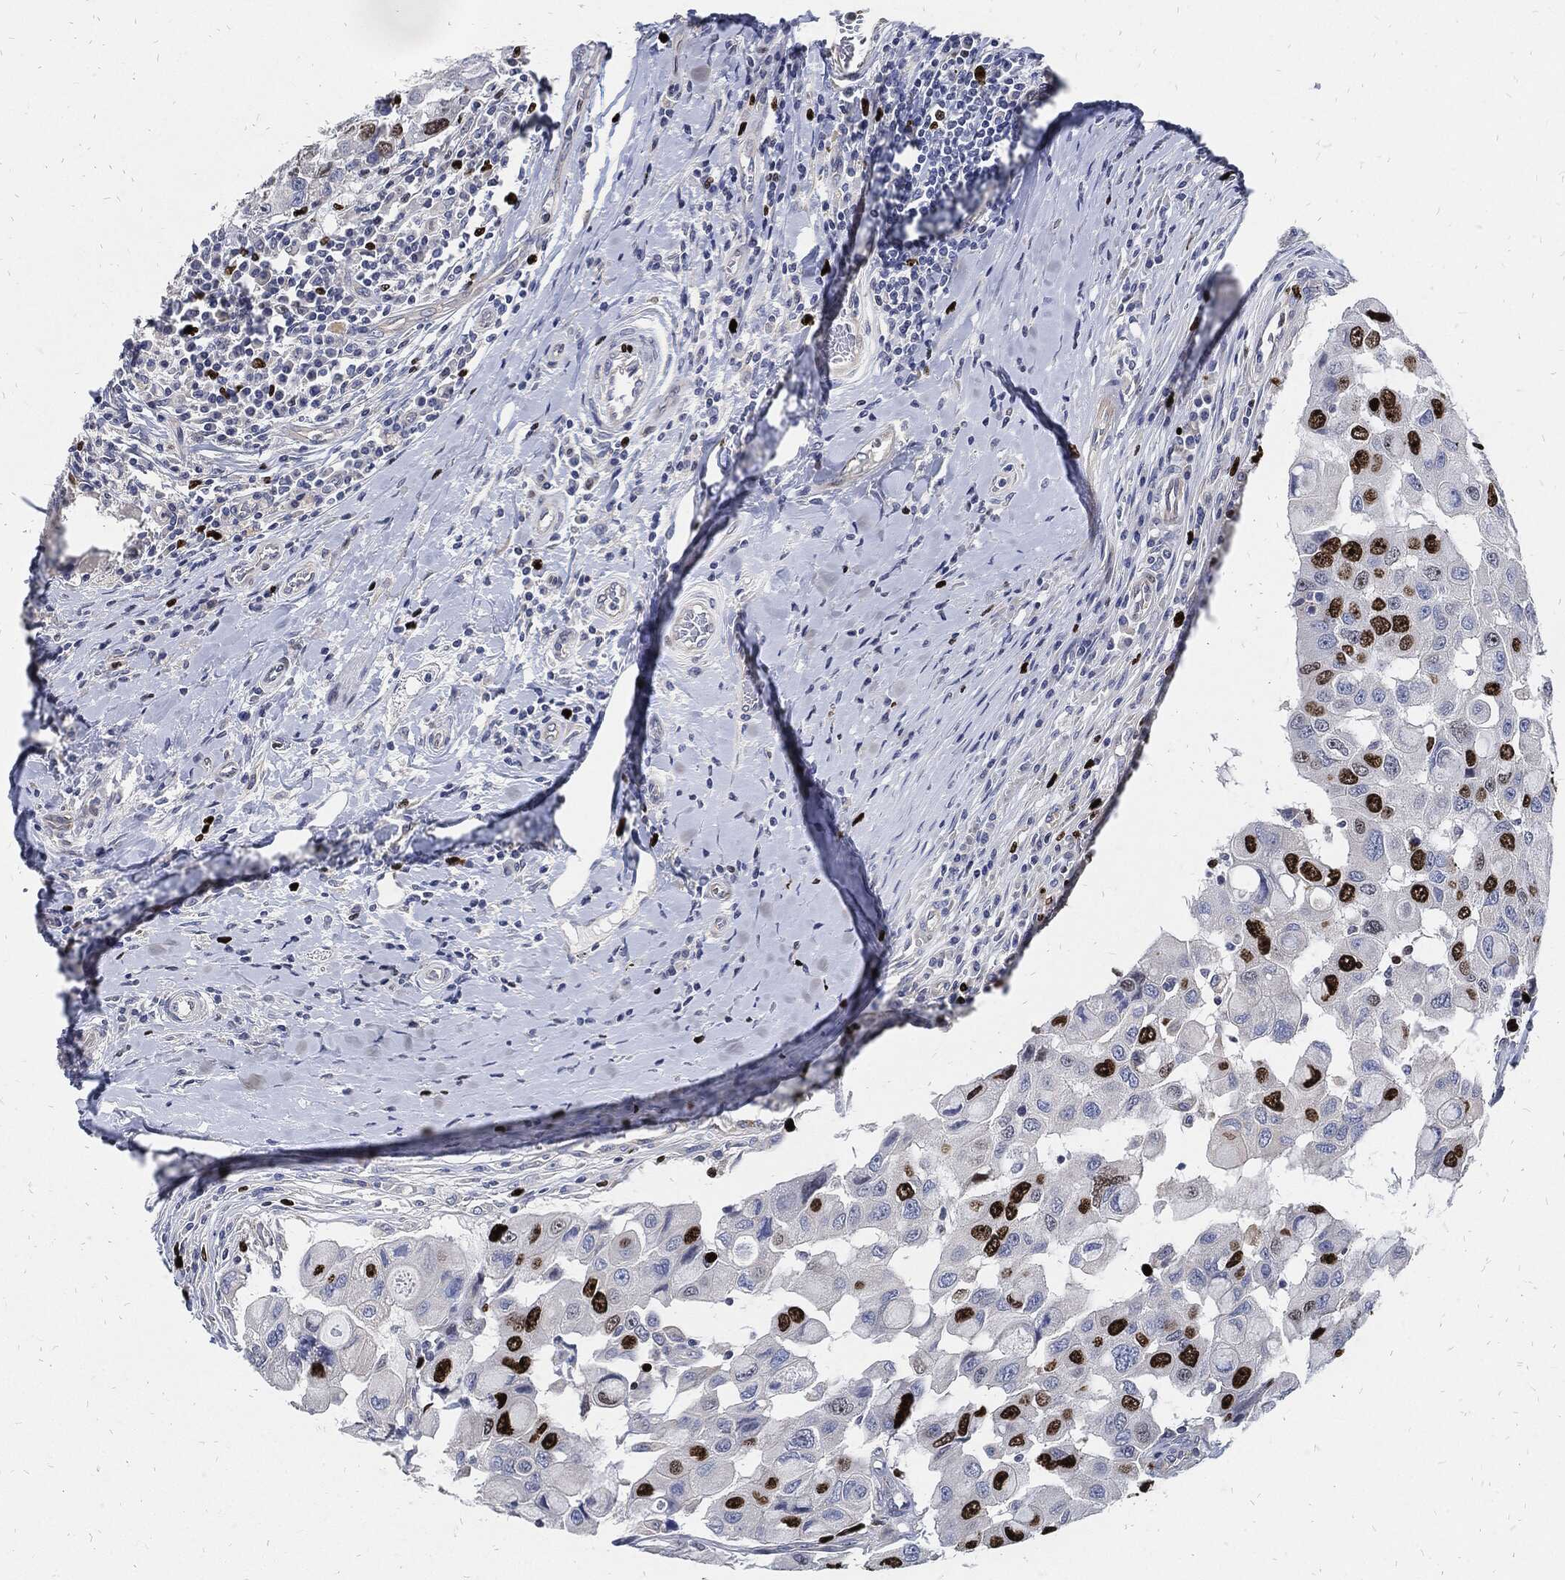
{"staining": {"intensity": "strong", "quantity": "<25%", "location": "nuclear"}, "tissue": "breast cancer", "cell_type": "Tumor cells", "image_type": "cancer", "snomed": [{"axis": "morphology", "description": "Duct carcinoma"}, {"axis": "topography", "description": "Breast"}], "caption": "Immunohistochemistry (DAB (3,3'-diaminobenzidine)) staining of breast cancer (infiltrating ductal carcinoma) displays strong nuclear protein expression in about <25% of tumor cells.", "gene": "MKI67", "patient": {"sex": "female", "age": 27}}